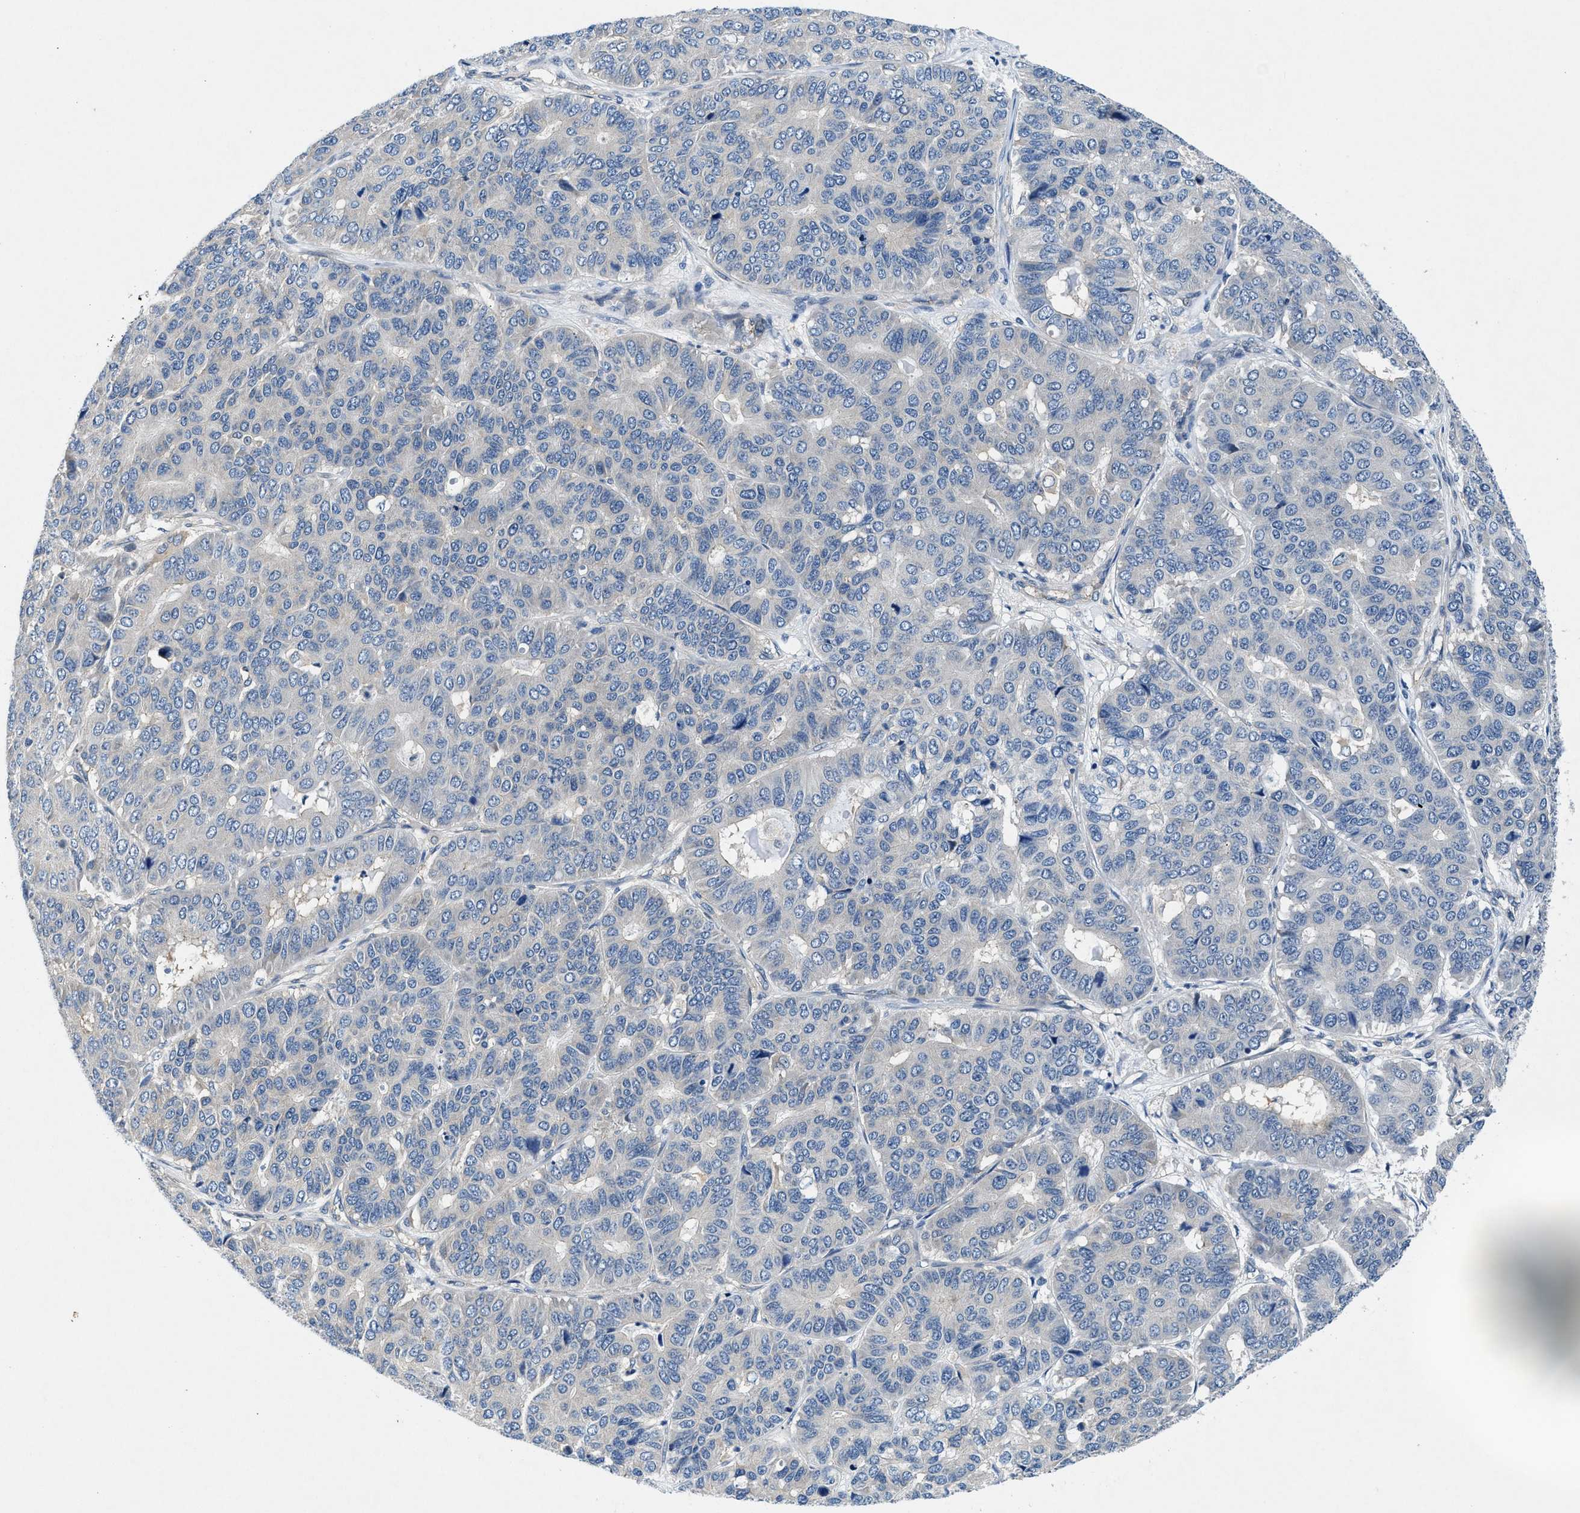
{"staining": {"intensity": "negative", "quantity": "none", "location": "none"}, "tissue": "pancreatic cancer", "cell_type": "Tumor cells", "image_type": "cancer", "snomed": [{"axis": "morphology", "description": "Adenocarcinoma, NOS"}, {"axis": "topography", "description": "Pancreas"}], "caption": "Human pancreatic cancer (adenocarcinoma) stained for a protein using immunohistochemistry reveals no staining in tumor cells.", "gene": "COPS2", "patient": {"sex": "male", "age": 50}}